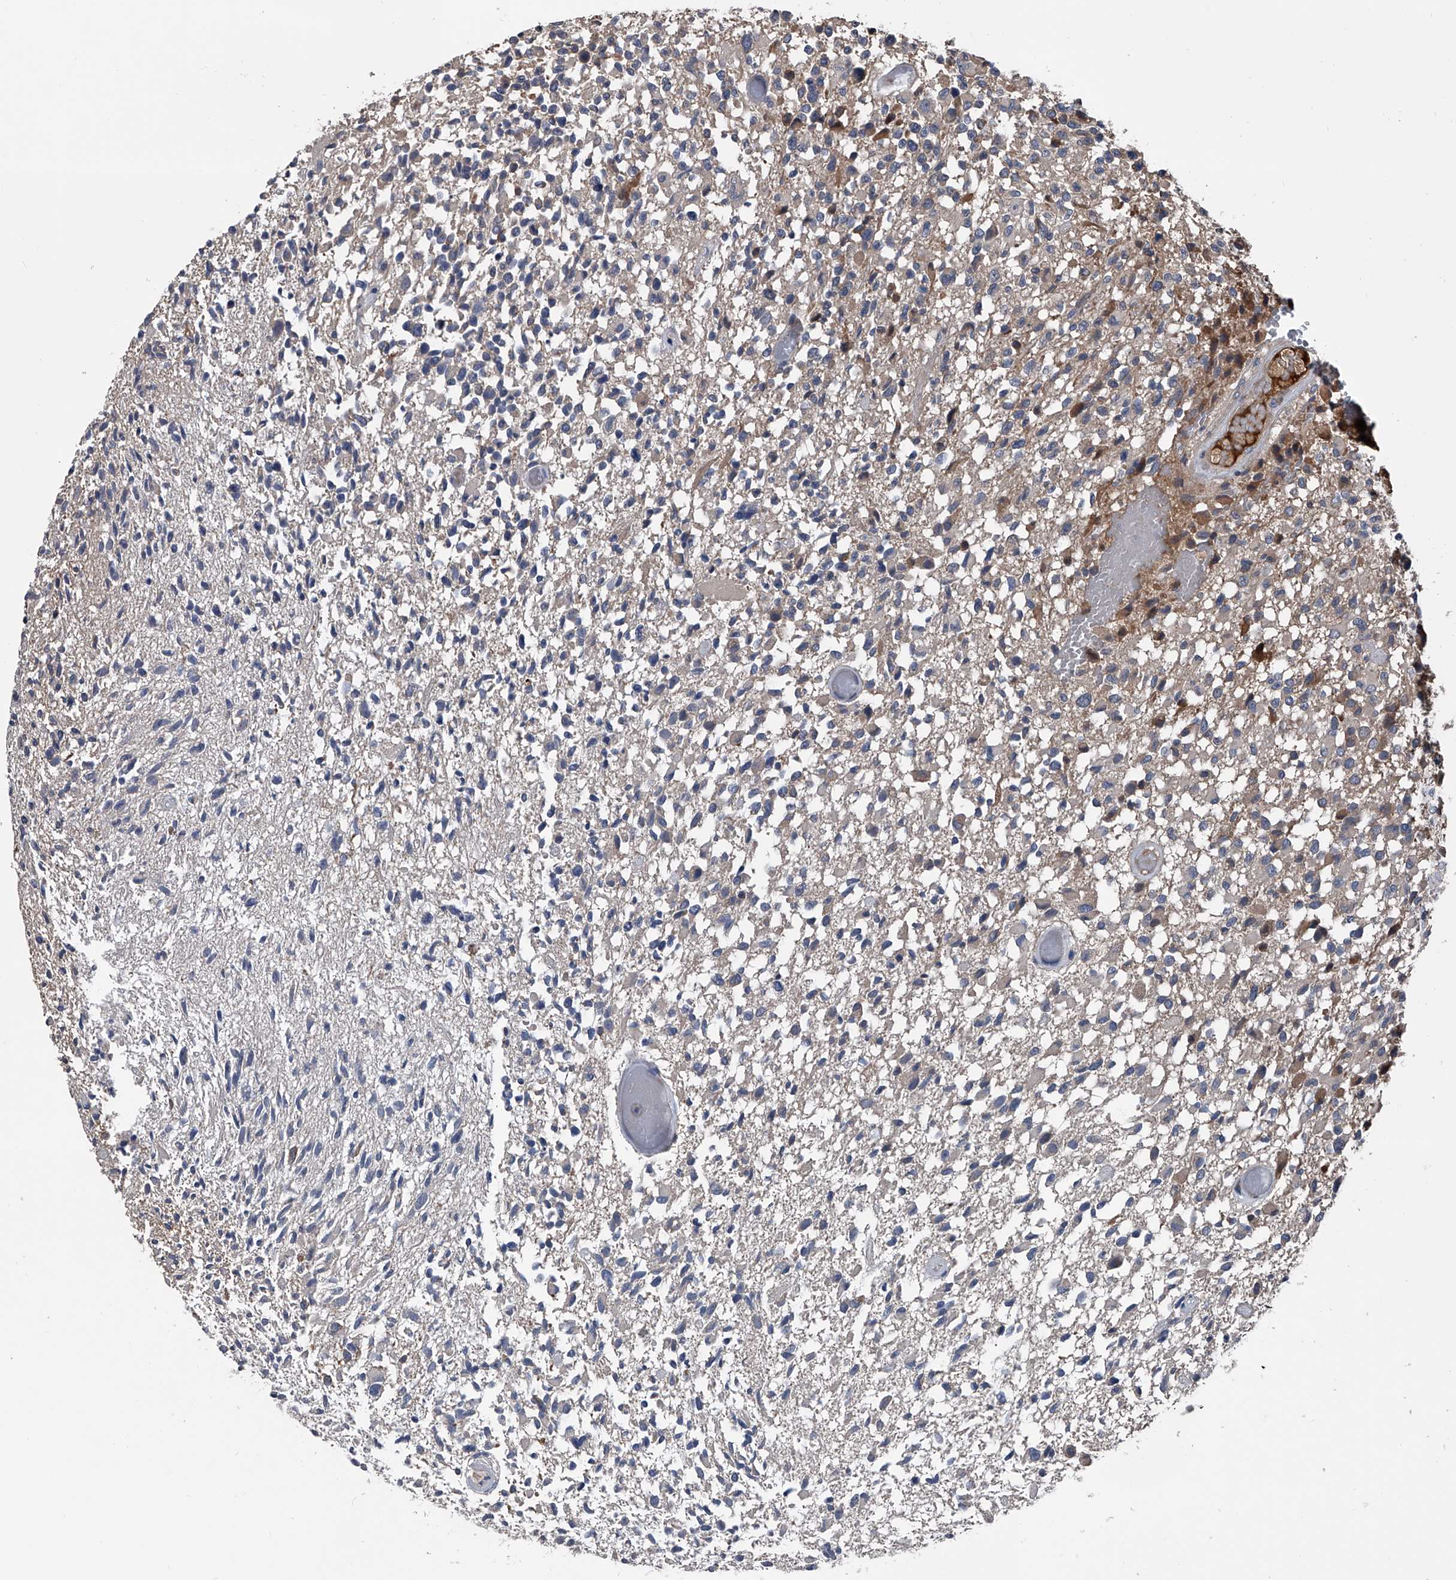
{"staining": {"intensity": "negative", "quantity": "none", "location": "none"}, "tissue": "glioma", "cell_type": "Tumor cells", "image_type": "cancer", "snomed": [{"axis": "morphology", "description": "Glioma, malignant, High grade"}, {"axis": "morphology", "description": "Glioblastoma, NOS"}, {"axis": "topography", "description": "Brain"}], "caption": "This is an immunohistochemistry photomicrograph of glioma. There is no positivity in tumor cells.", "gene": "KIF13A", "patient": {"sex": "male", "age": 60}}